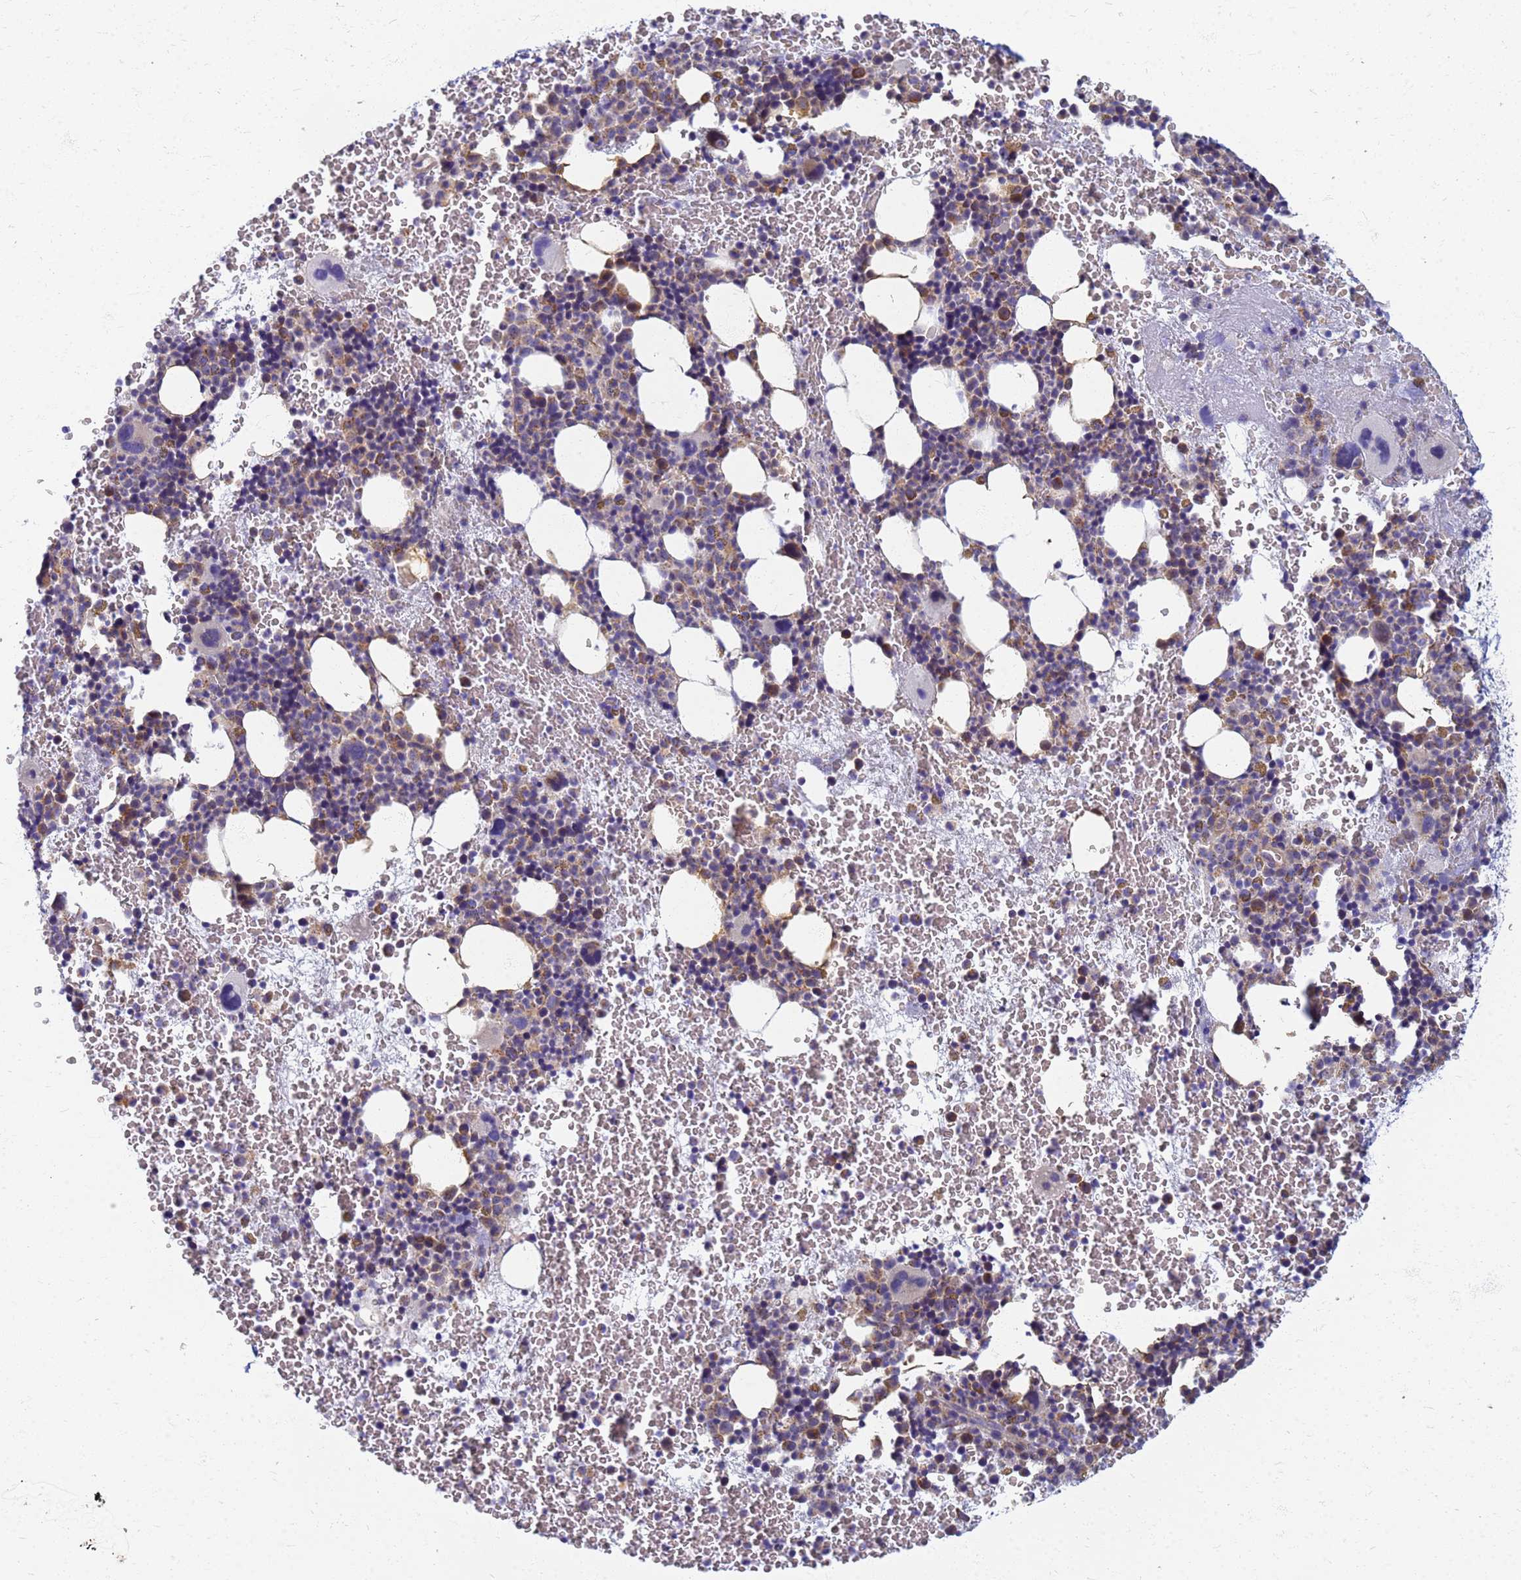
{"staining": {"intensity": "moderate", "quantity": "<25%", "location": "cytoplasmic/membranous"}, "tissue": "bone marrow", "cell_type": "Hematopoietic cells", "image_type": "normal", "snomed": [{"axis": "morphology", "description": "Normal tissue, NOS"}, {"axis": "topography", "description": "Bone marrow"}], "caption": "A micrograph of bone marrow stained for a protein shows moderate cytoplasmic/membranous brown staining in hematopoietic cells.", "gene": "EEA1", "patient": {"sex": "male", "age": 11}}